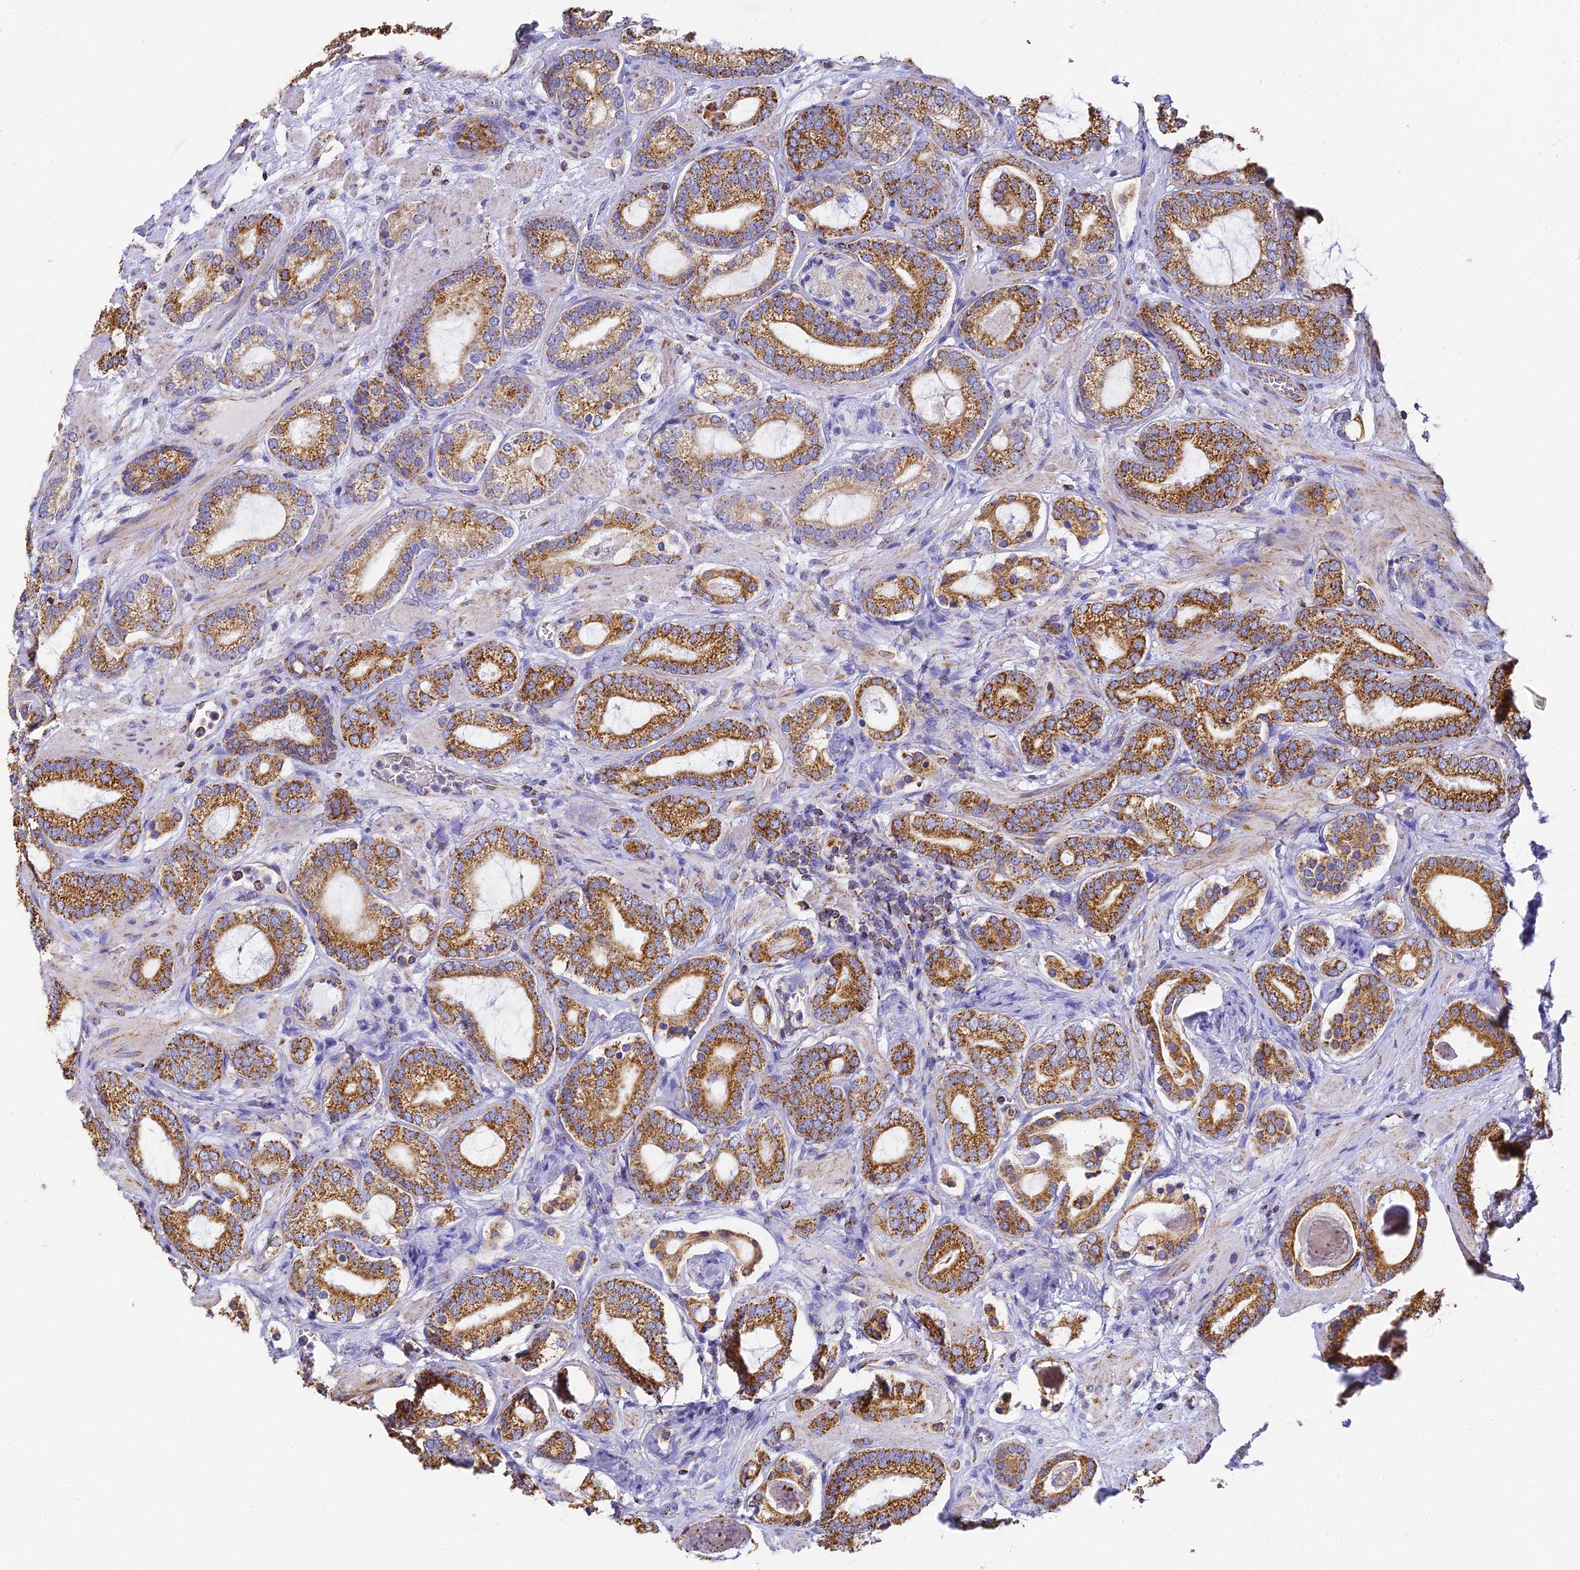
{"staining": {"intensity": "moderate", "quantity": ">75%", "location": "cytoplasmic/membranous"}, "tissue": "prostate cancer", "cell_type": "Tumor cells", "image_type": "cancer", "snomed": [{"axis": "morphology", "description": "Adenocarcinoma, High grade"}, {"axis": "topography", "description": "Prostate"}], "caption": "Immunohistochemistry (IHC) histopathology image of neoplastic tissue: prostate high-grade adenocarcinoma stained using IHC shows medium levels of moderate protein expression localized specifically in the cytoplasmic/membranous of tumor cells, appearing as a cytoplasmic/membranous brown color.", "gene": "COX6C", "patient": {"sex": "male", "age": 60}}